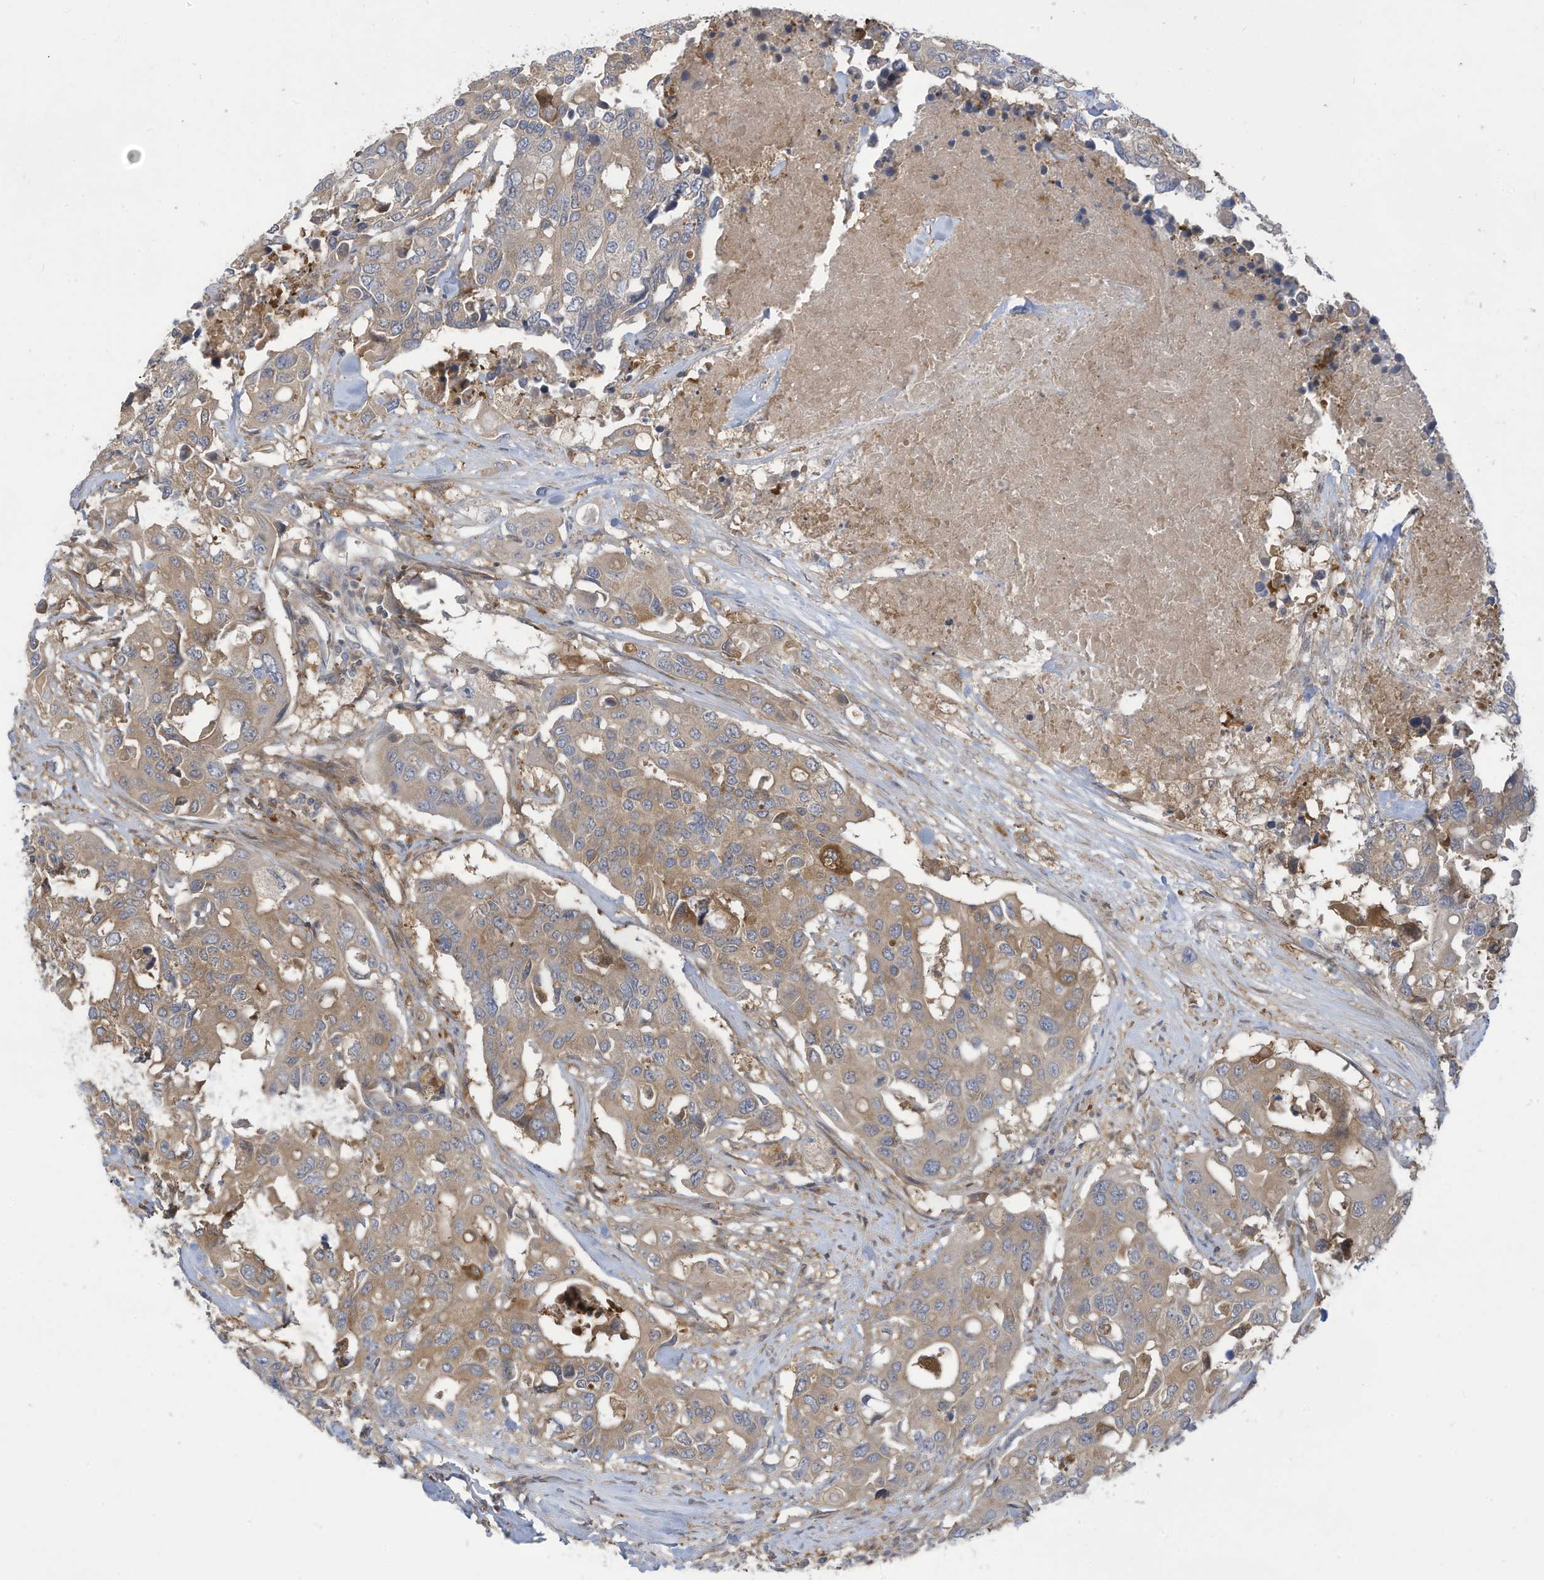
{"staining": {"intensity": "weak", "quantity": ">75%", "location": "cytoplasmic/membranous"}, "tissue": "colorectal cancer", "cell_type": "Tumor cells", "image_type": "cancer", "snomed": [{"axis": "morphology", "description": "Adenocarcinoma, NOS"}, {"axis": "topography", "description": "Colon"}], "caption": "DAB immunohistochemical staining of human colorectal adenocarcinoma reveals weak cytoplasmic/membranous protein staining in about >75% of tumor cells.", "gene": "ADI1", "patient": {"sex": "male", "age": 77}}